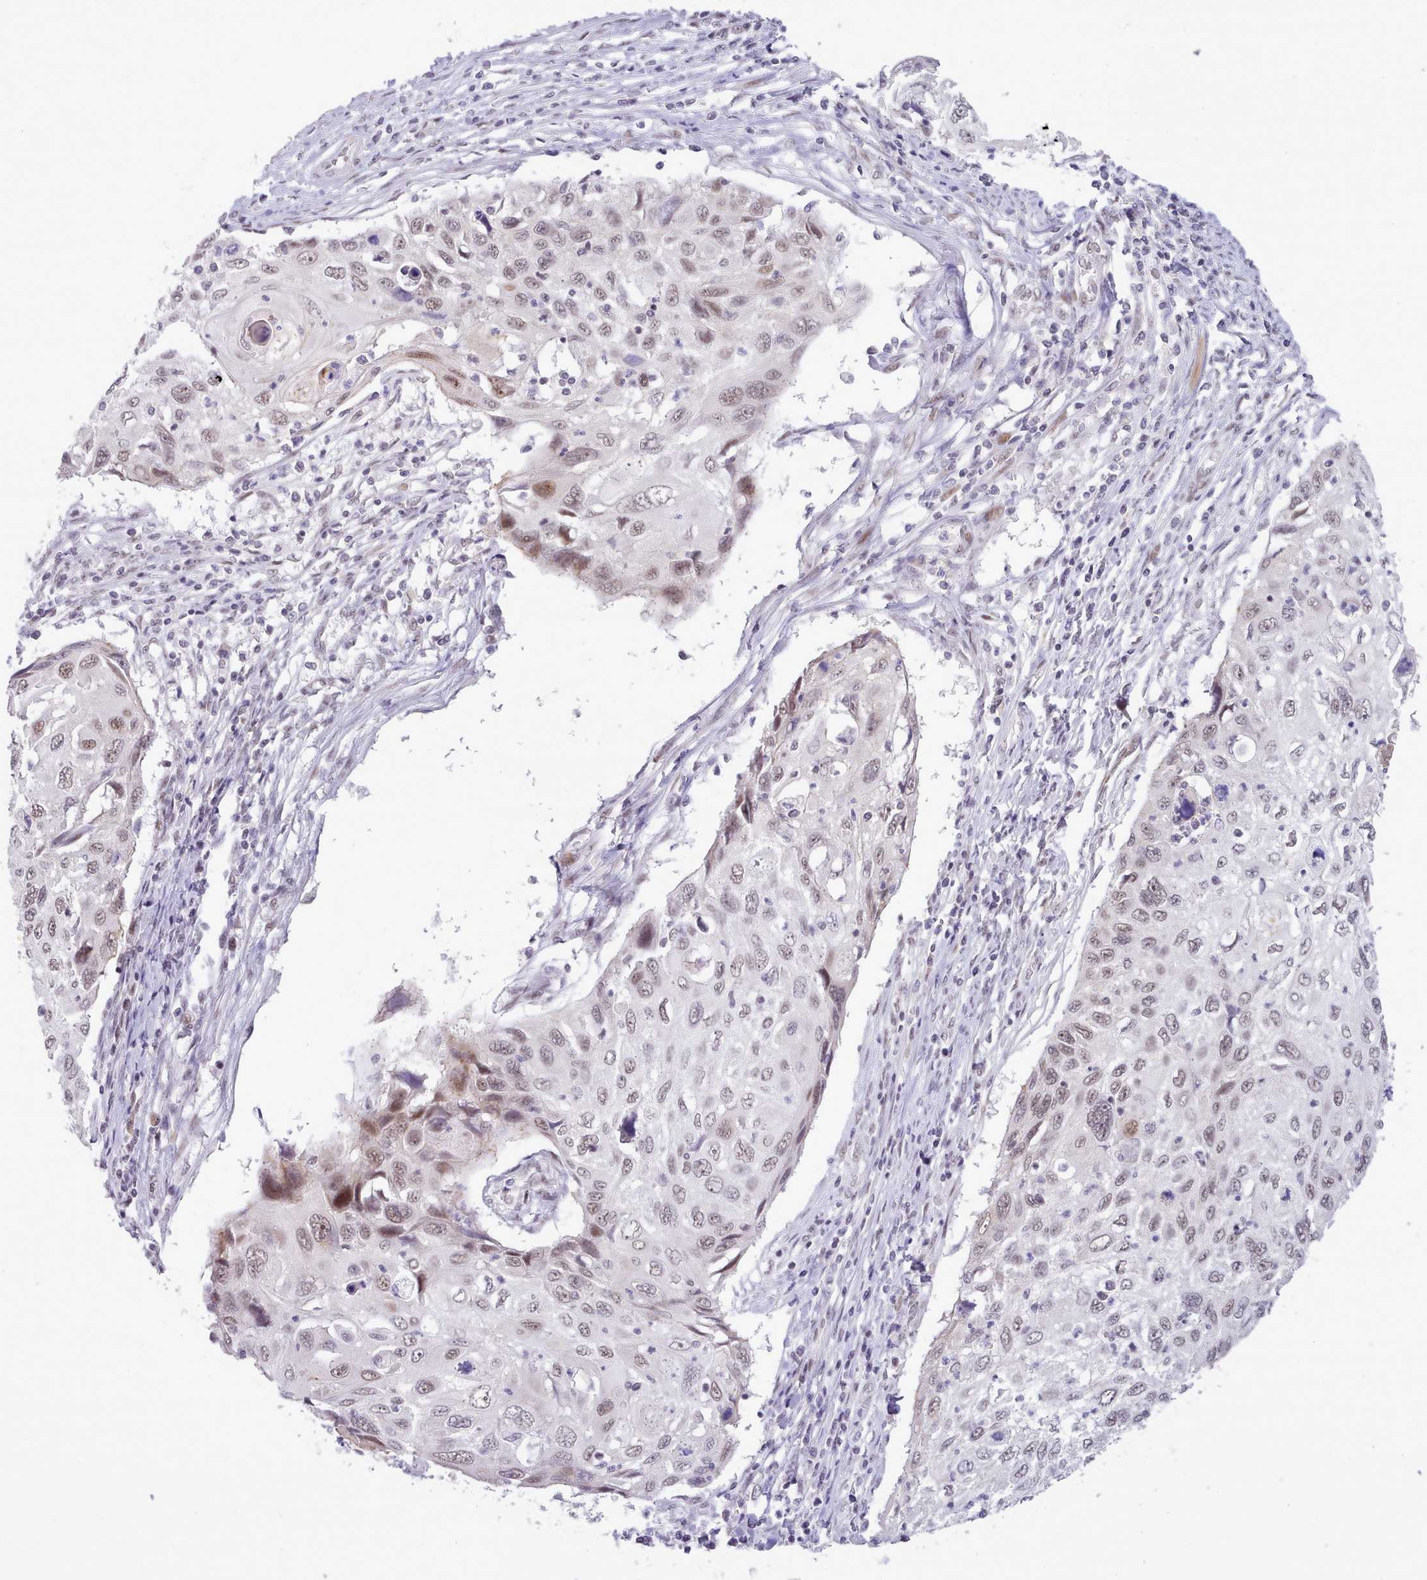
{"staining": {"intensity": "weak", "quantity": ">75%", "location": "nuclear"}, "tissue": "cervical cancer", "cell_type": "Tumor cells", "image_type": "cancer", "snomed": [{"axis": "morphology", "description": "Squamous cell carcinoma, NOS"}, {"axis": "topography", "description": "Cervix"}], "caption": "Brown immunohistochemical staining in human squamous cell carcinoma (cervical) displays weak nuclear positivity in about >75% of tumor cells.", "gene": "RFX1", "patient": {"sex": "female", "age": 70}}